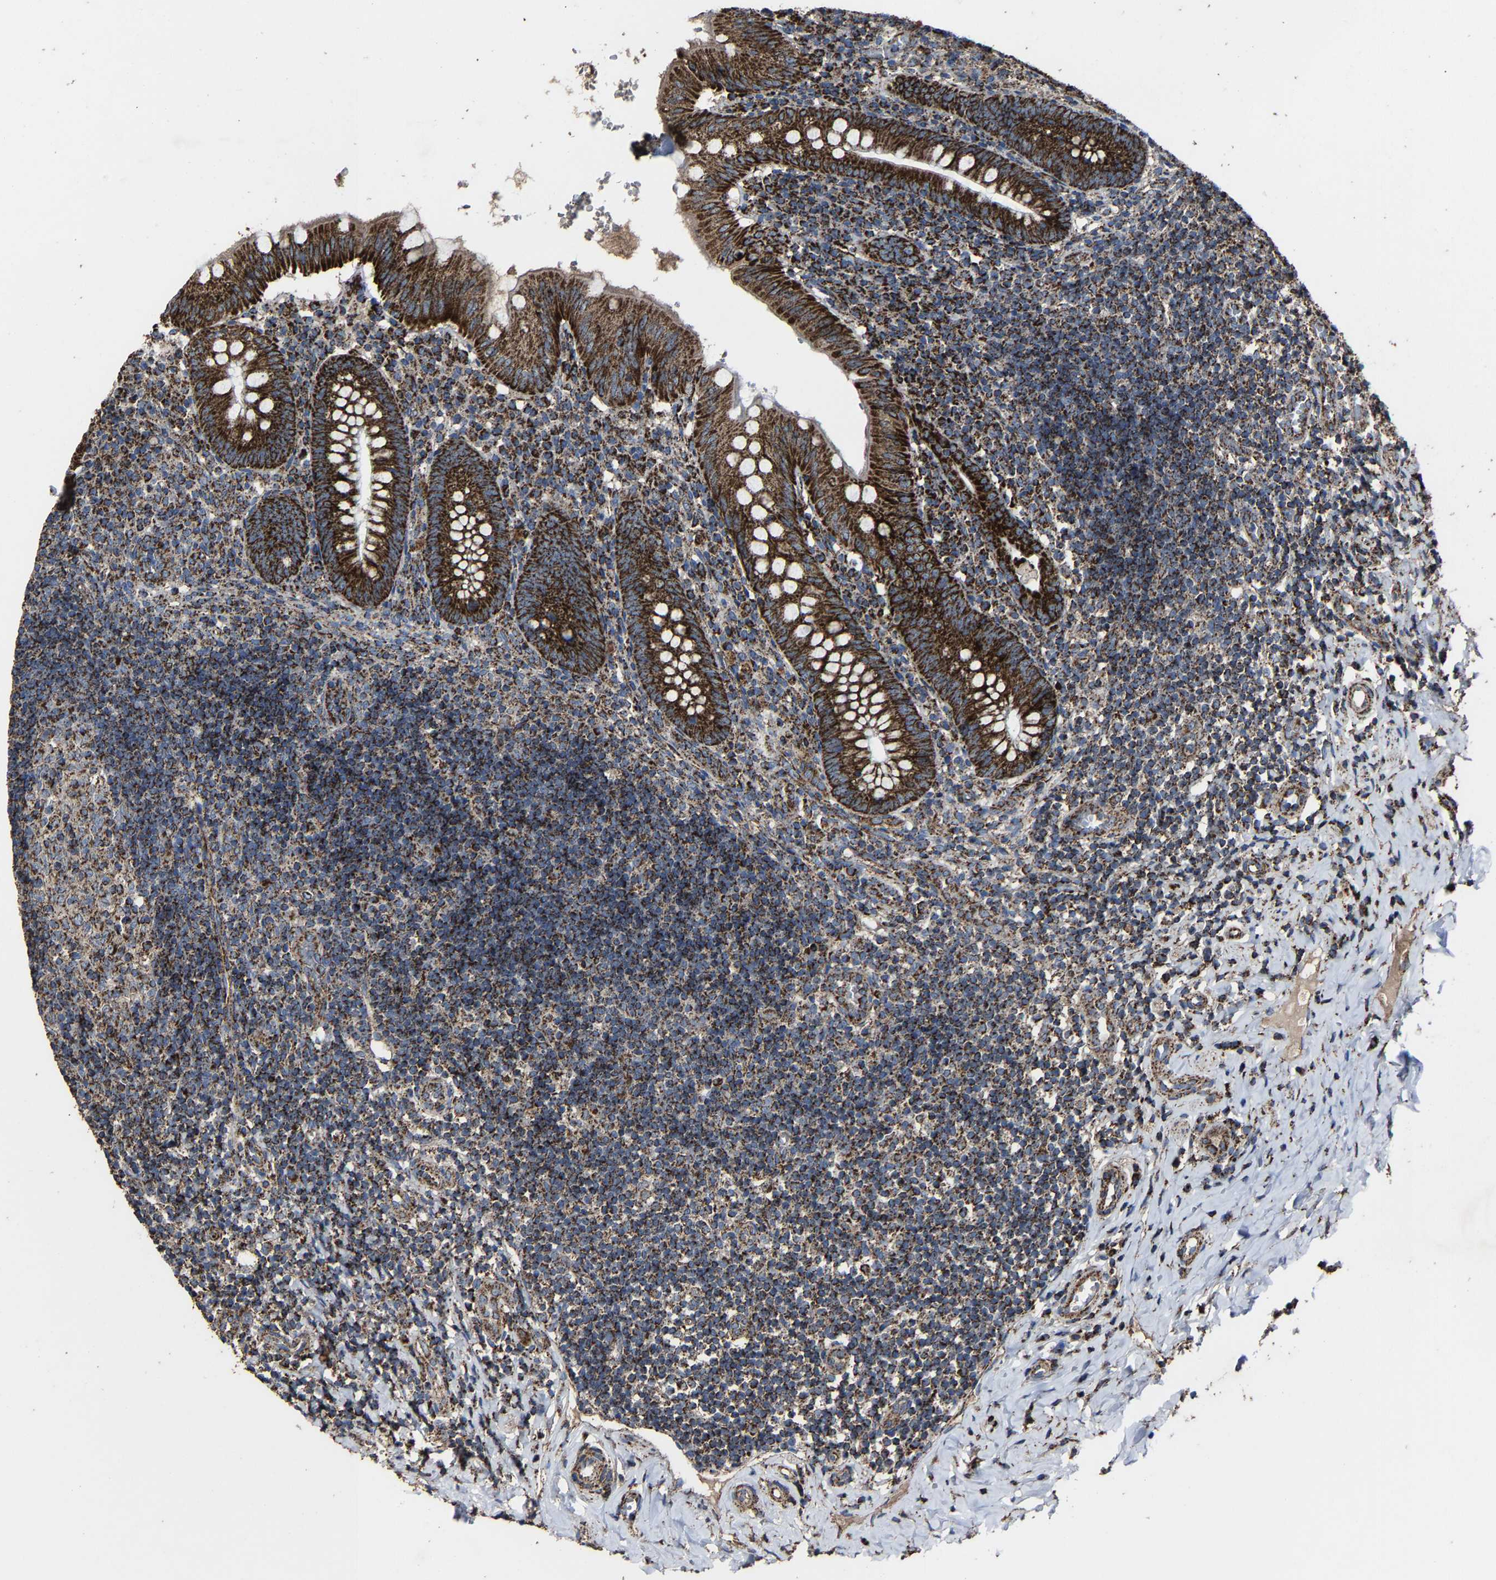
{"staining": {"intensity": "strong", "quantity": ">75%", "location": "cytoplasmic/membranous"}, "tissue": "appendix", "cell_type": "Glandular cells", "image_type": "normal", "snomed": [{"axis": "morphology", "description": "Normal tissue, NOS"}, {"axis": "topography", "description": "Appendix"}], "caption": "Strong cytoplasmic/membranous positivity for a protein is appreciated in about >75% of glandular cells of normal appendix using immunohistochemistry.", "gene": "NDUFV3", "patient": {"sex": "male", "age": 8}}